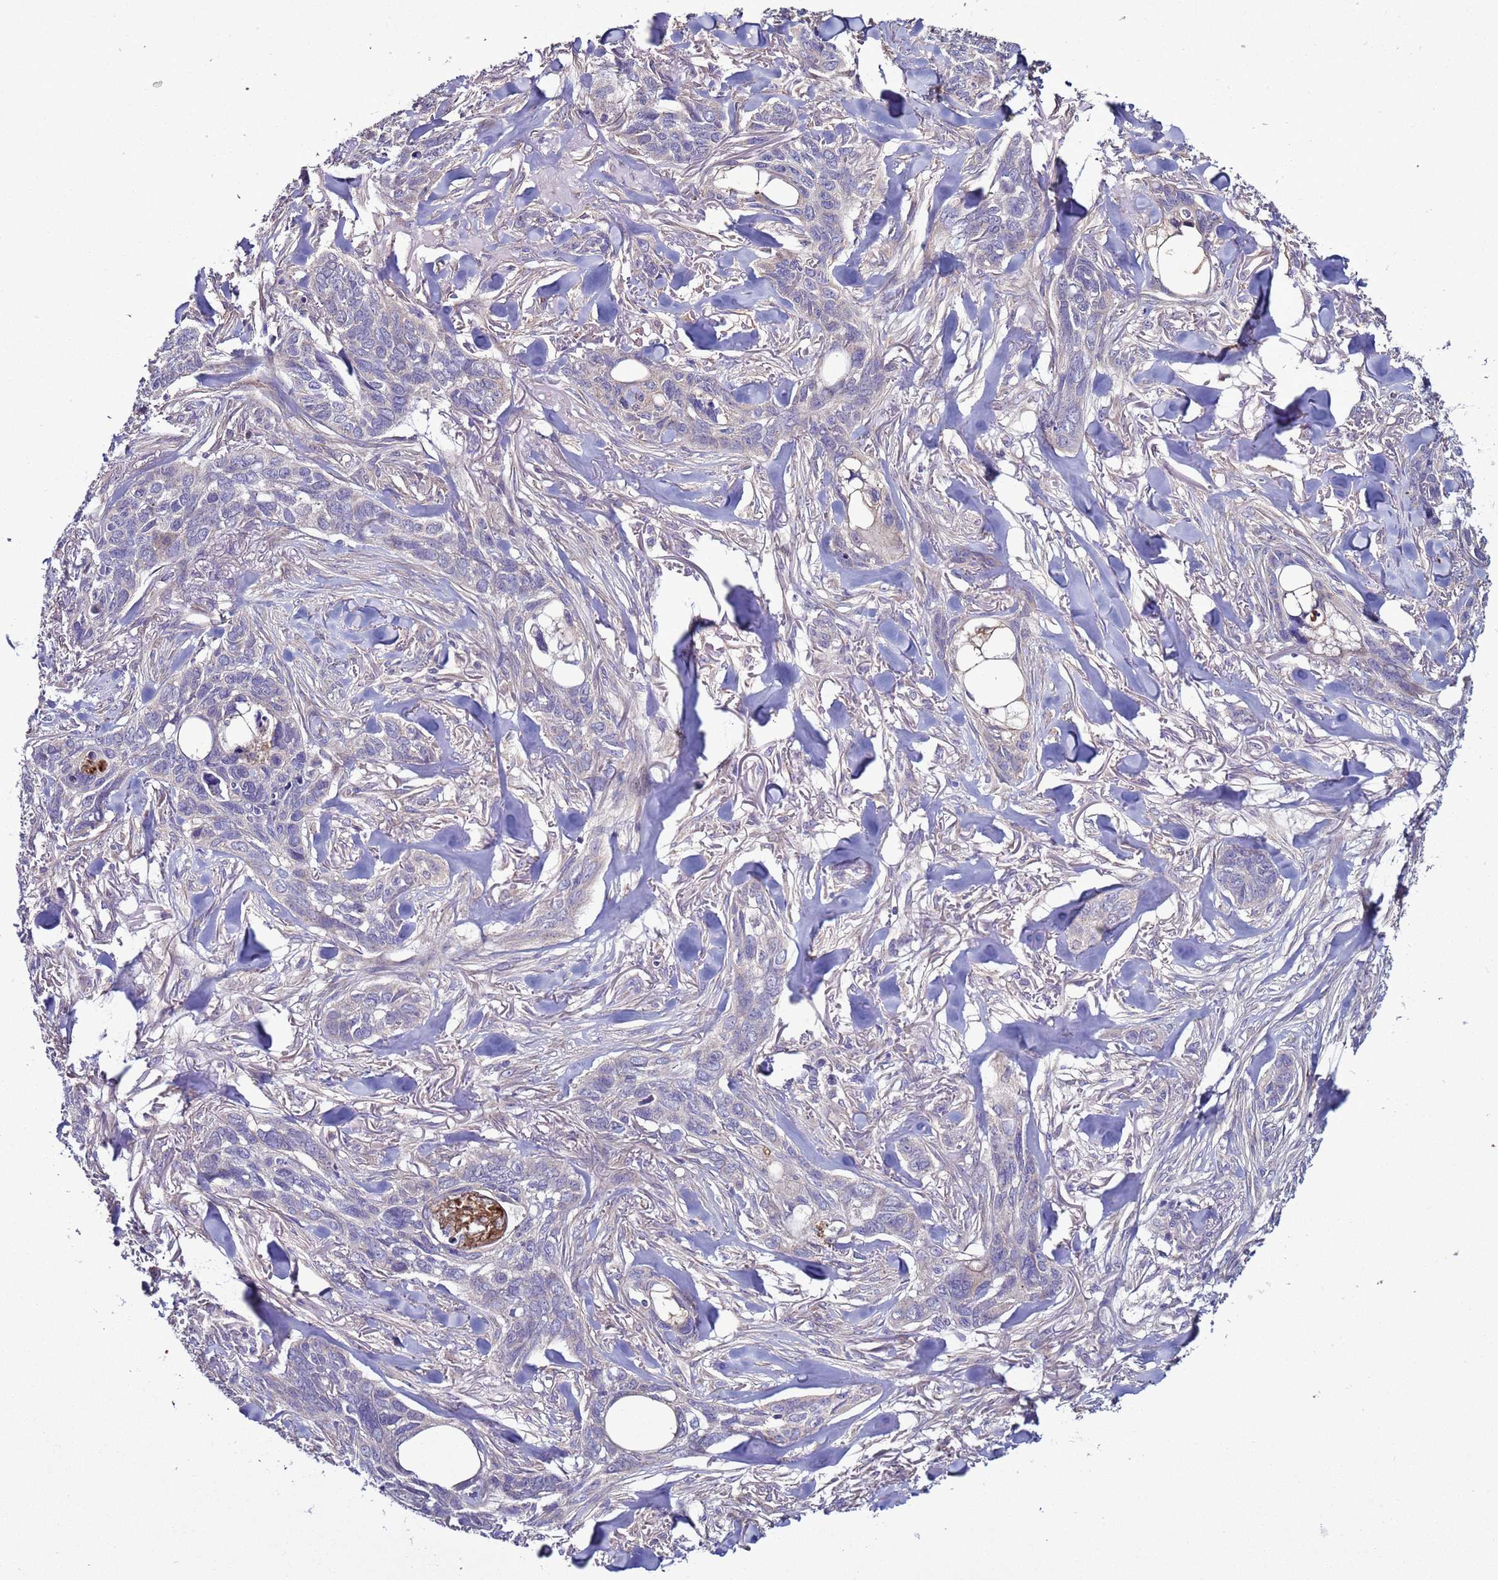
{"staining": {"intensity": "negative", "quantity": "none", "location": "none"}, "tissue": "skin cancer", "cell_type": "Tumor cells", "image_type": "cancer", "snomed": [{"axis": "morphology", "description": "Basal cell carcinoma"}, {"axis": "topography", "description": "Skin"}], "caption": "DAB immunohistochemical staining of human skin basal cell carcinoma exhibits no significant positivity in tumor cells.", "gene": "RABL2B", "patient": {"sex": "male", "age": 86}}